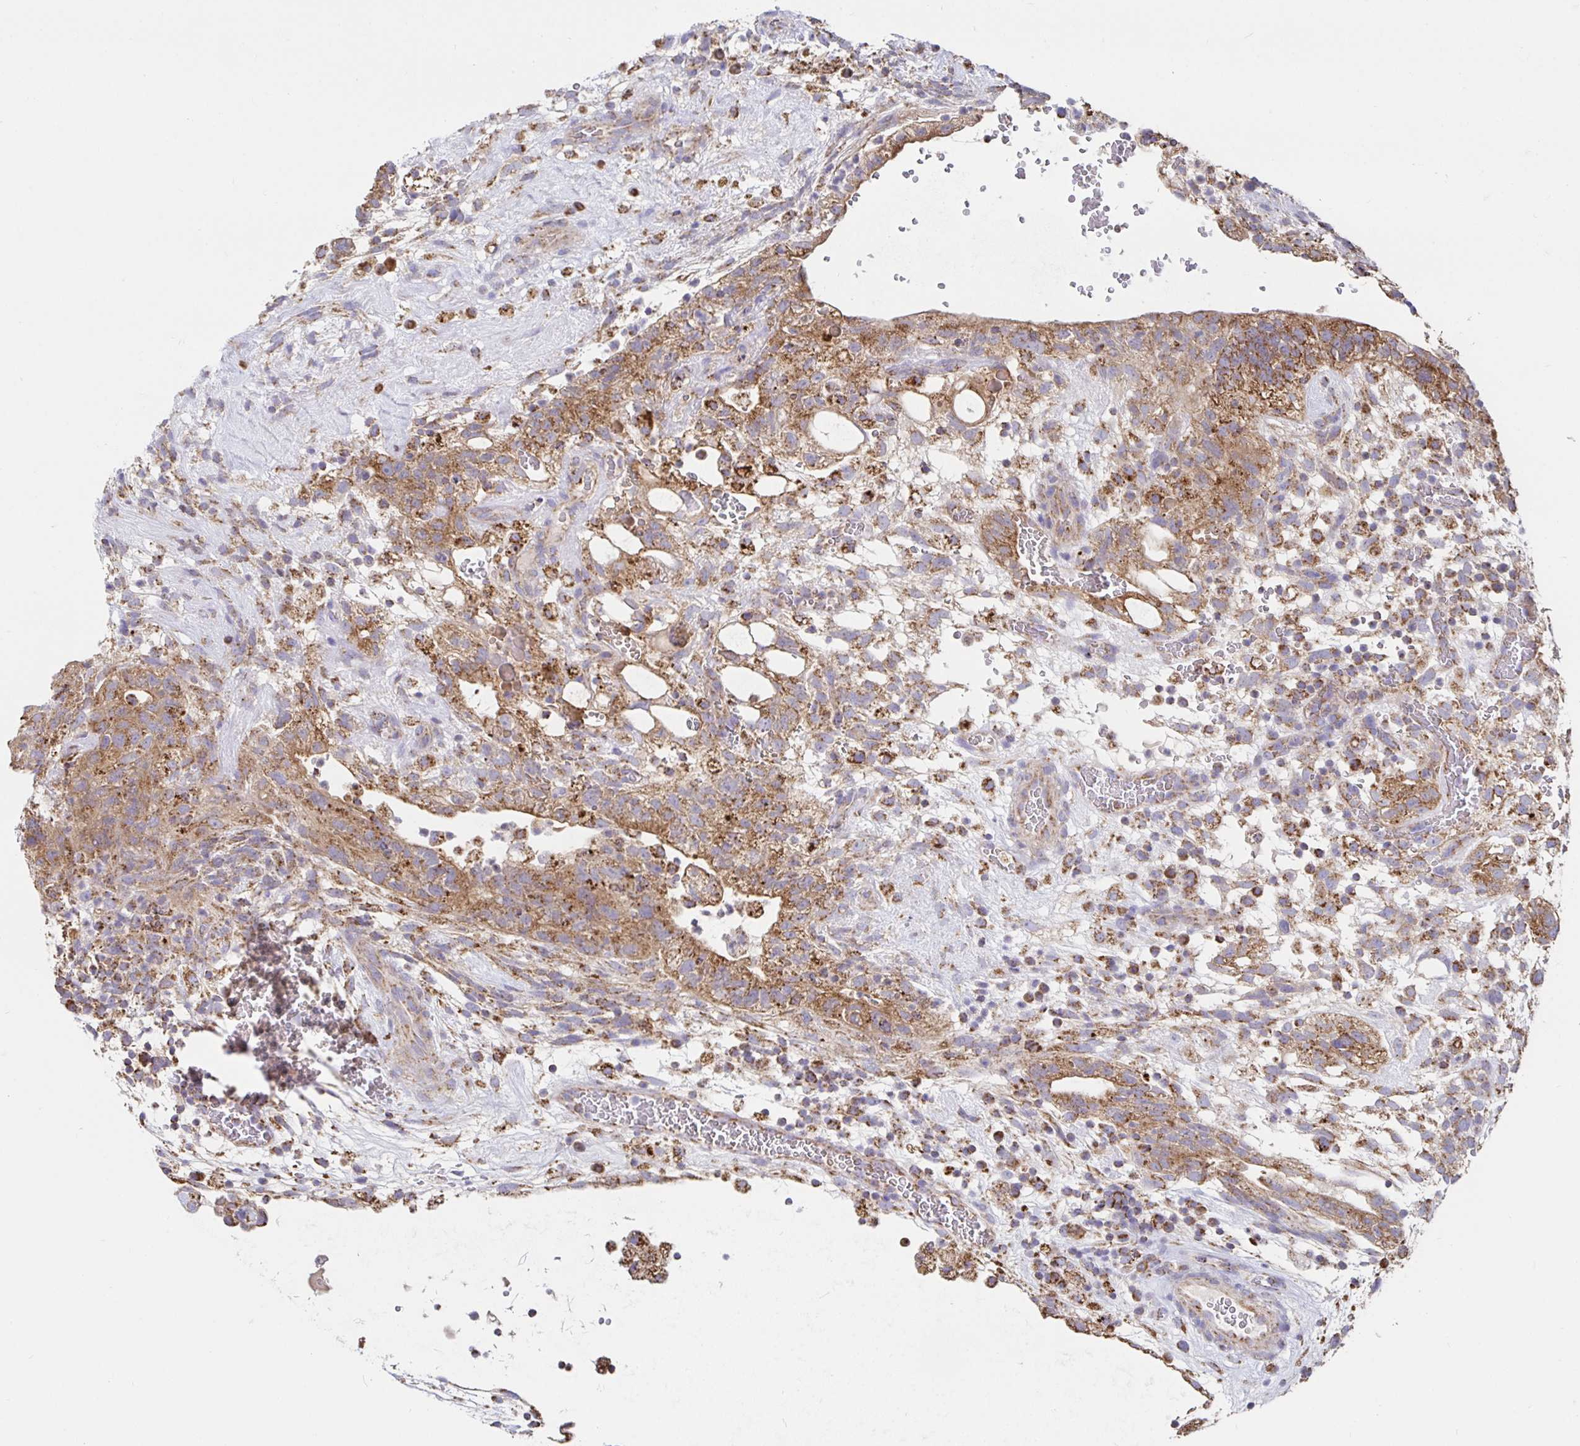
{"staining": {"intensity": "moderate", "quantity": ">75%", "location": "cytoplasmic/membranous"}, "tissue": "testis cancer", "cell_type": "Tumor cells", "image_type": "cancer", "snomed": [{"axis": "morphology", "description": "Normal tissue, NOS"}, {"axis": "morphology", "description": "Carcinoma, Embryonal, NOS"}, {"axis": "topography", "description": "Testis"}], "caption": "The immunohistochemical stain labels moderate cytoplasmic/membranous positivity in tumor cells of testis cancer tissue. (DAB IHC with brightfield microscopy, high magnification).", "gene": "PRDX3", "patient": {"sex": "male", "age": 32}}